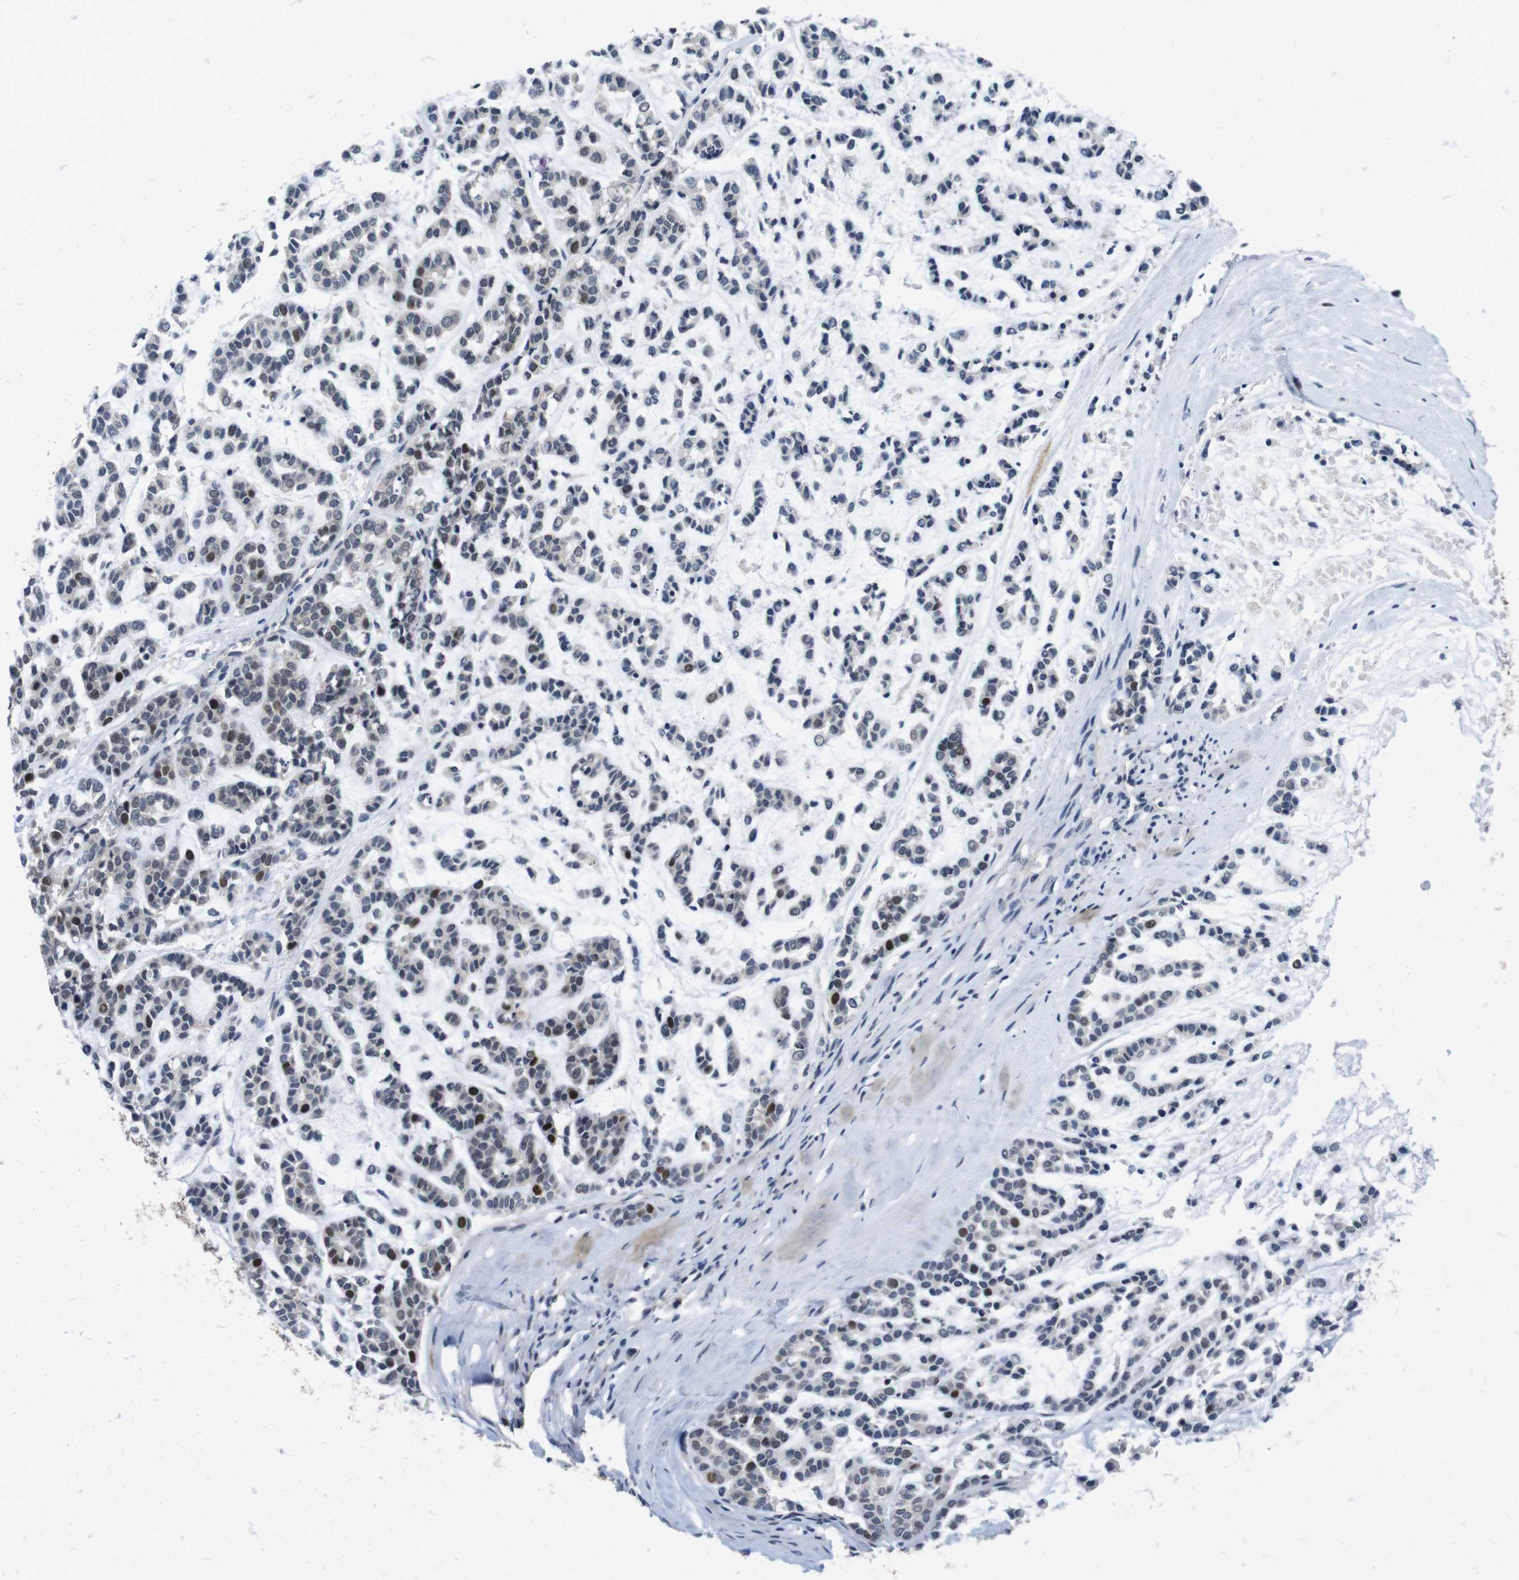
{"staining": {"intensity": "strong", "quantity": "<25%", "location": "nuclear"}, "tissue": "head and neck cancer", "cell_type": "Tumor cells", "image_type": "cancer", "snomed": [{"axis": "morphology", "description": "Adenocarcinoma, NOS"}, {"axis": "morphology", "description": "Adenoma, NOS"}, {"axis": "topography", "description": "Head-Neck"}], "caption": "Immunohistochemical staining of human head and neck cancer (adenocarcinoma) displays medium levels of strong nuclear expression in approximately <25% of tumor cells. The staining was performed using DAB (3,3'-diaminobenzidine), with brown indicating positive protein expression. Nuclei are stained blue with hematoxylin.", "gene": "SKP2", "patient": {"sex": "female", "age": 55}}